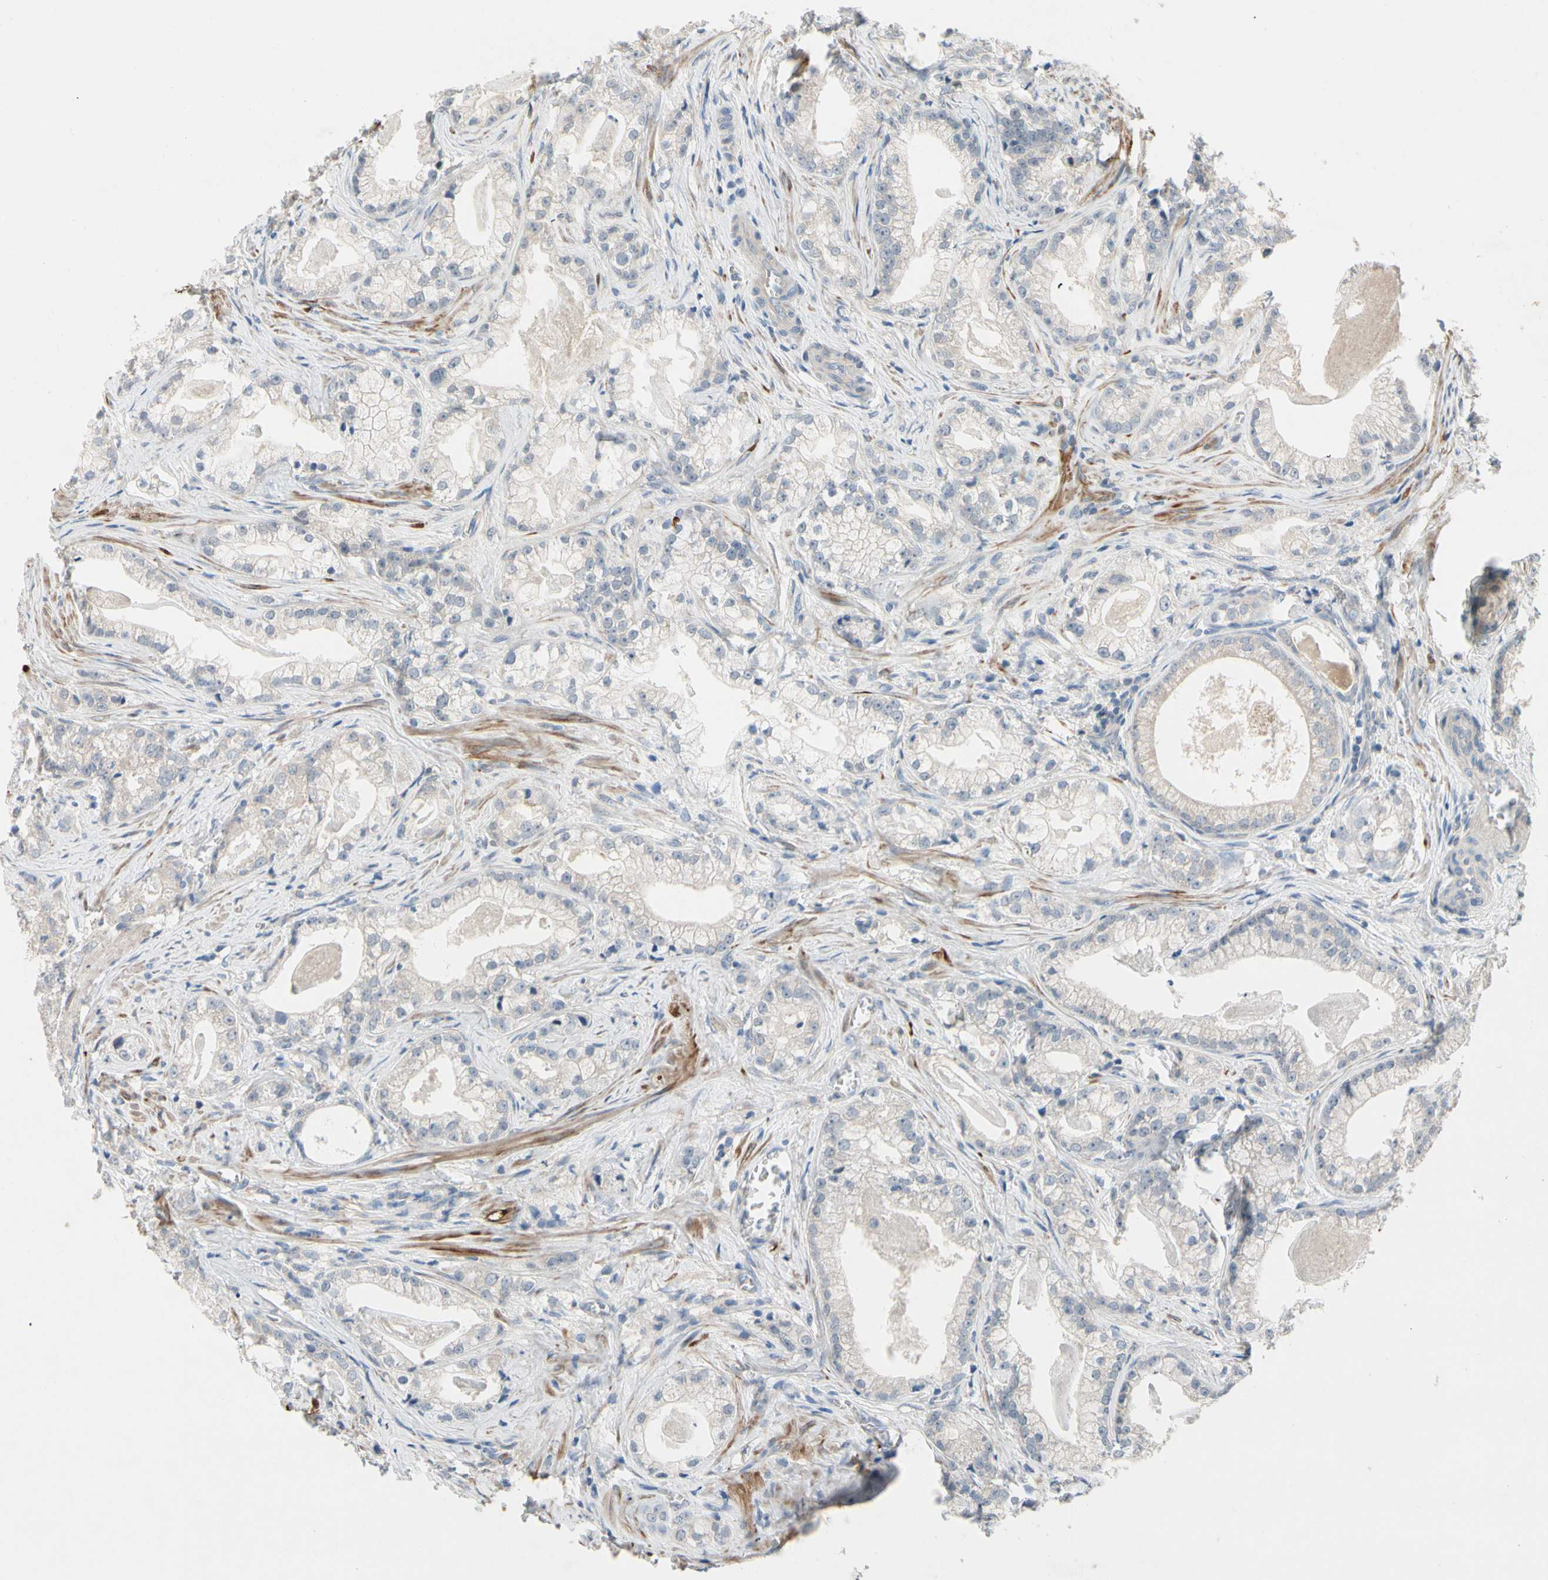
{"staining": {"intensity": "negative", "quantity": "none", "location": "none"}, "tissue": "prostate cancer", "cell_type": "Tumor cells", "image_type": "cancer", "snomed": [{"axis": "morphology", "description": "Adenocarcinoma, Low grade"}, {"axis": "topography", "description": "Prostate"}], "caption": "IHC of prostate cancer reveals no staining in tumor cells. Nuclei are stained in blue.", "gene": "SLC27A6", "patient": {"sex": "male", "age": 59}}